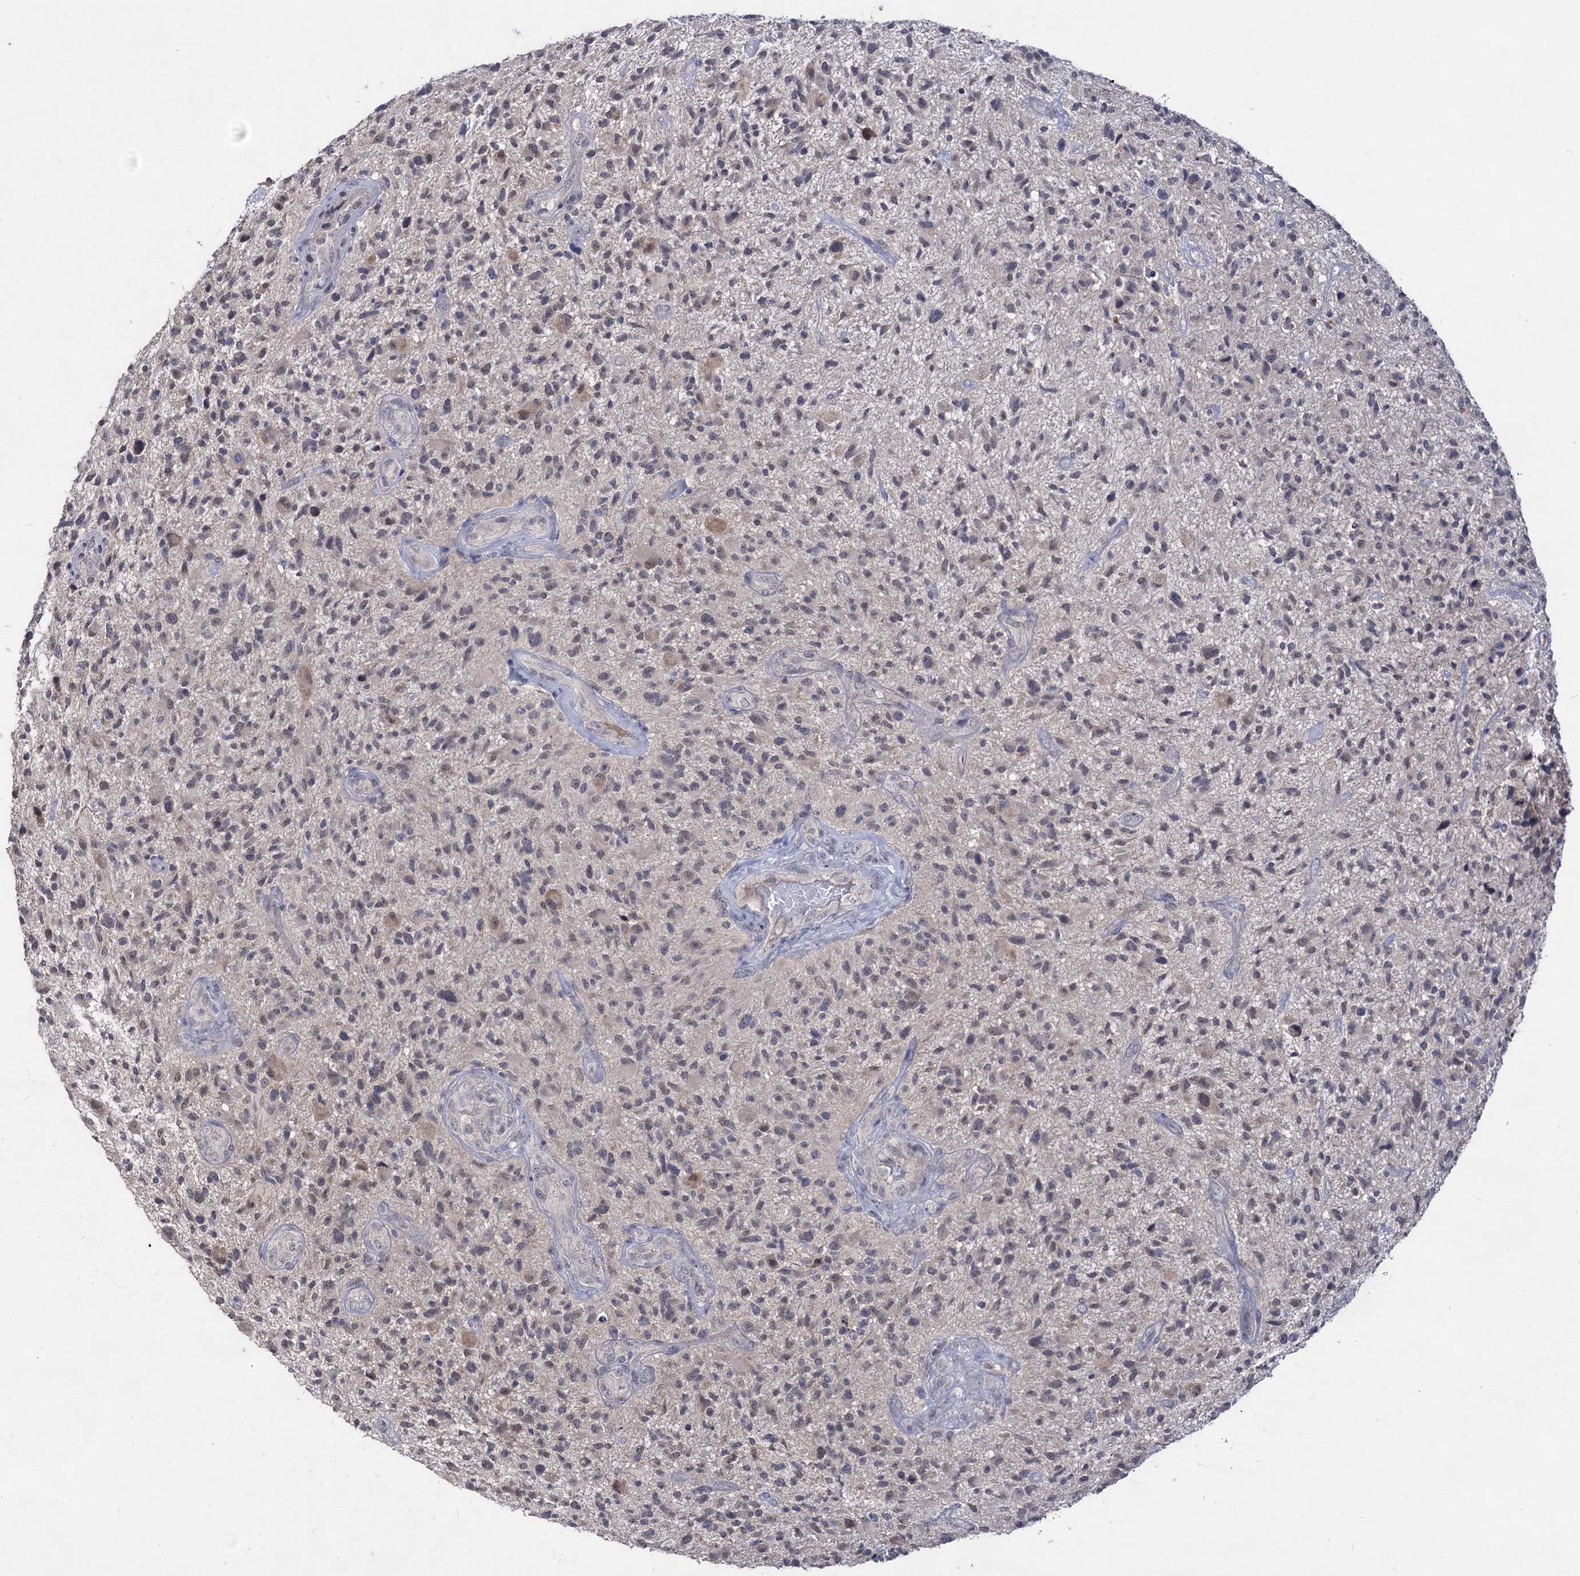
{"staining": {"intensity": "negative", "quantity": "none", "location": "none"}, "tissue": "glioma", "cell_type": "Tumor cells", "image_type": "cancer", "snomed": [{"axis": "morphology", "description": "Glioma, malignant, High grade"}, {"axis": "topography", "description": "Brain"}], "caption": "Histopathology image shows no protein positivity in tumor cells of high-grade glioma (malignant) tissue.", "gene": "ACTR6", "patient": {"sex": "male", "age": 47}}